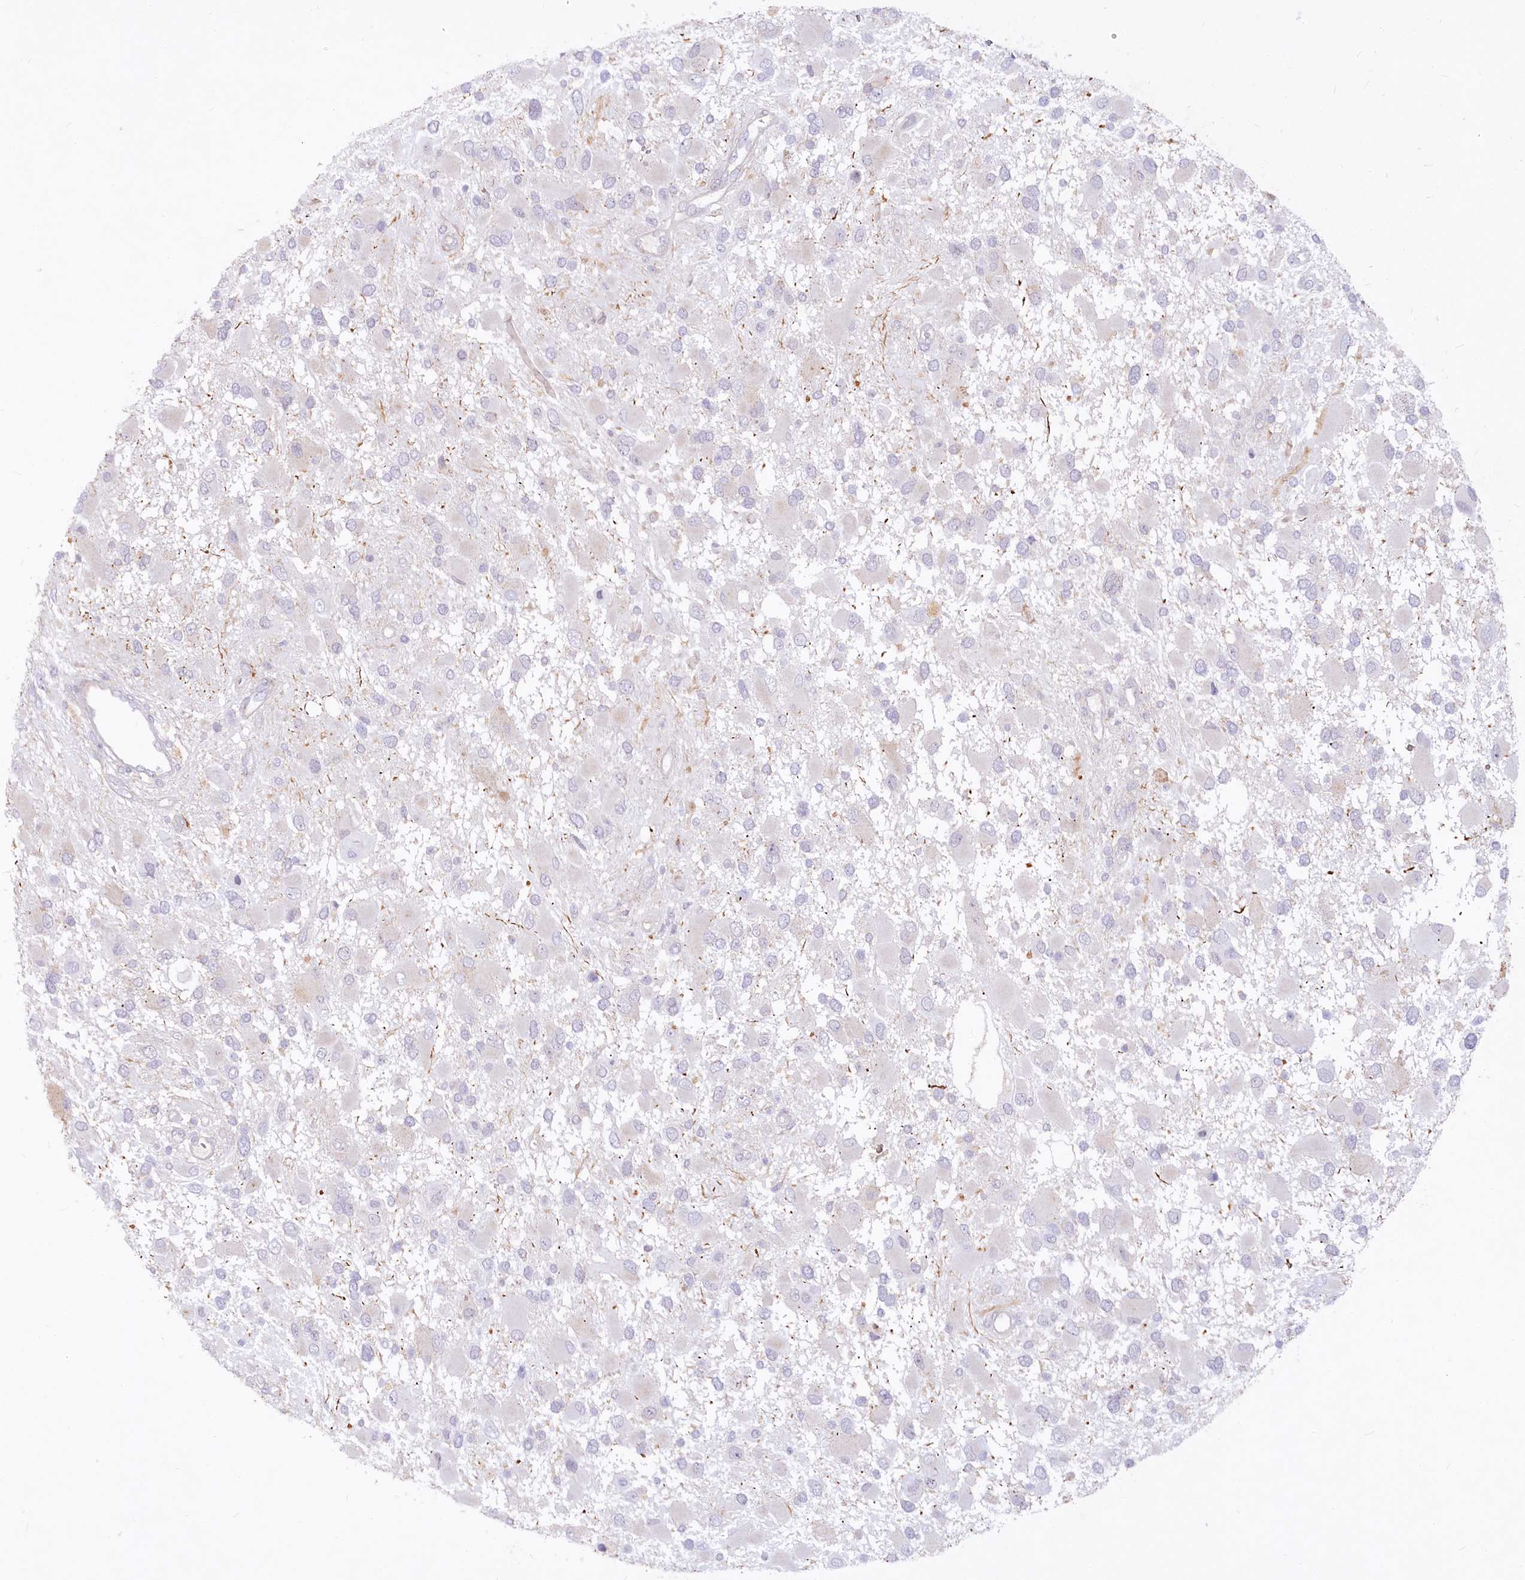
{"staining": {"intensity": "negative", "quantity": "none", "location": "none"}, "tissue": "glioma", "cell_type": "Tumor cells", "image_type": "cancer", "snomed": [{"axis": "morphology", "description": "Glioma, malignant, High grade"}, {"axis": "topography", "description": "Brain"}], "caption": "Glioma stained for a protein using immunohistochemistry displays no positivity tumor cells.", "gene": "EFHC2", "patient": {"sex": "male", "age": 53}}